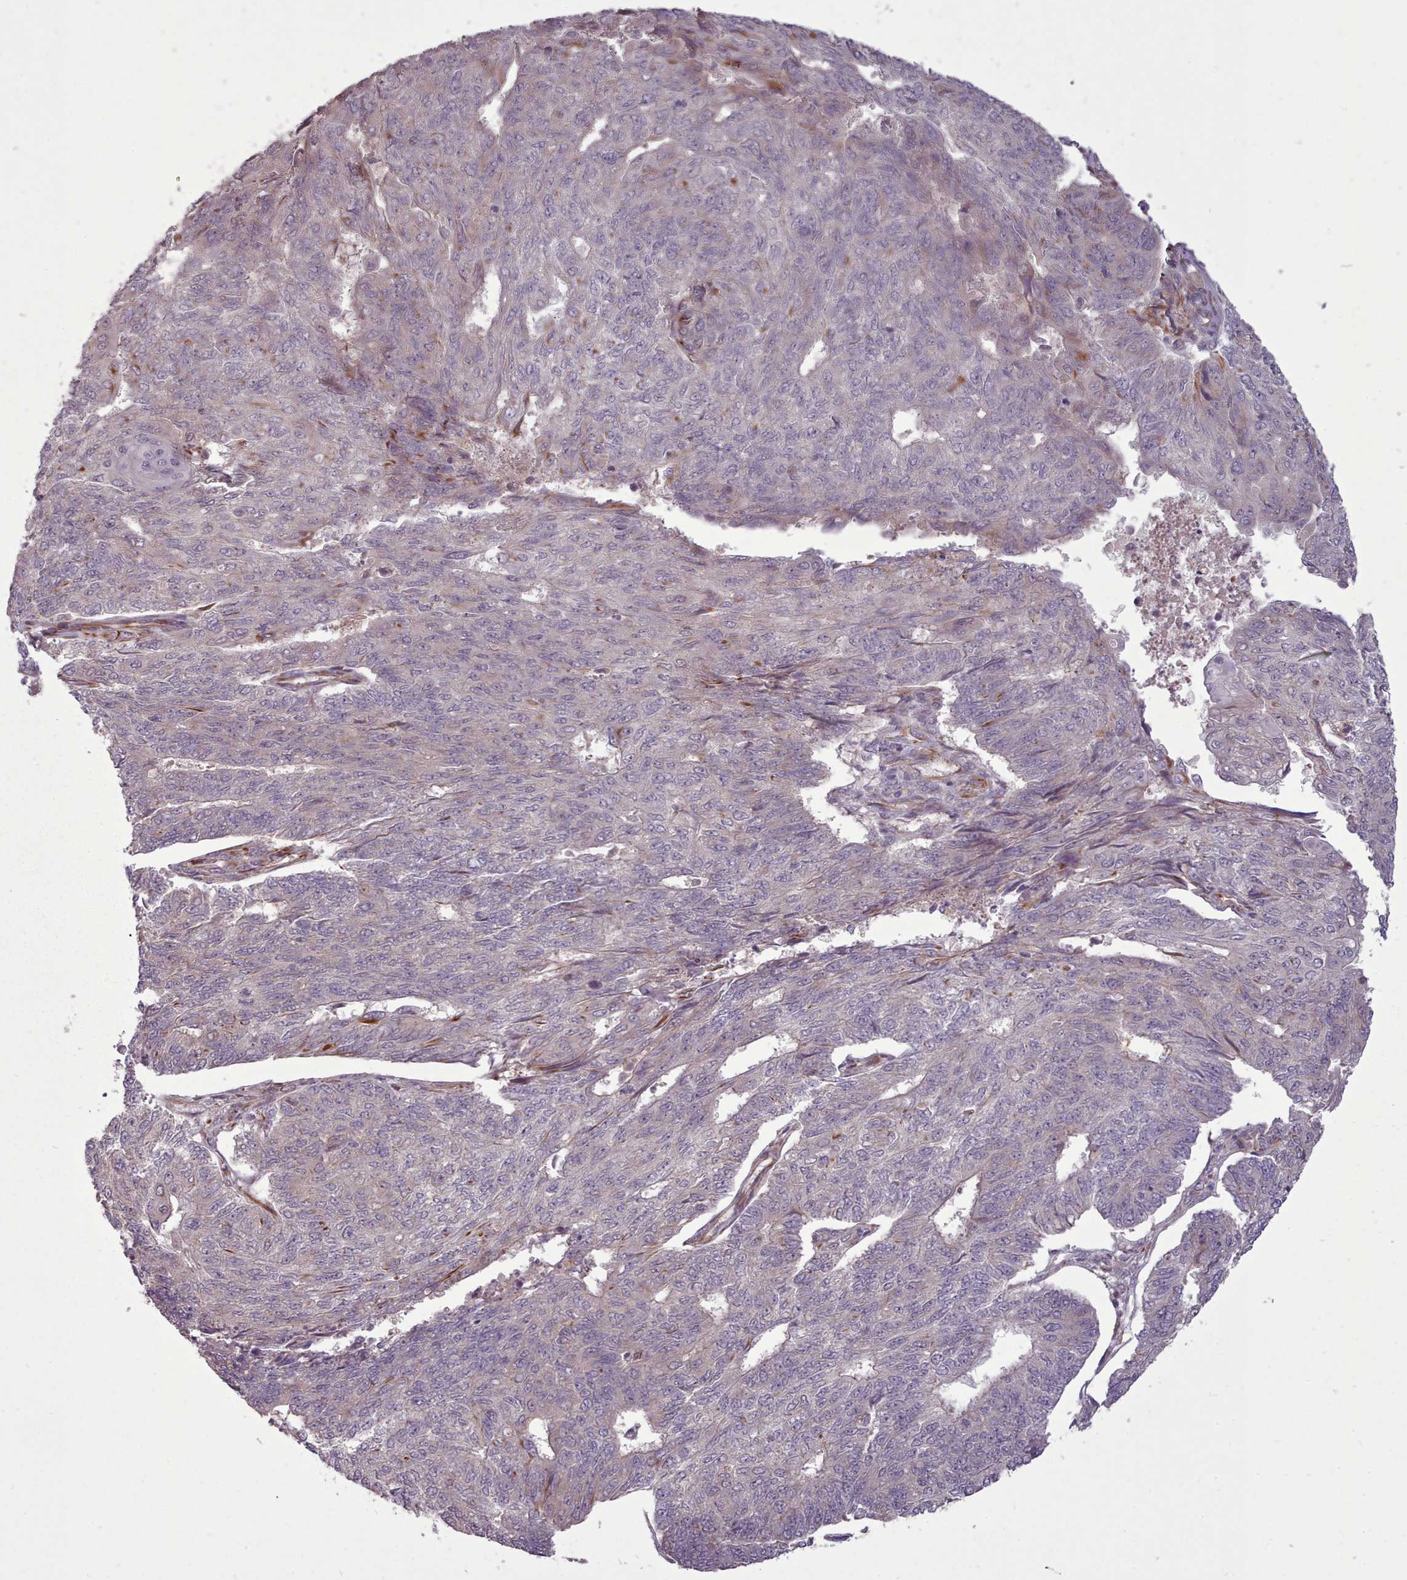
{"staining": {"intensity": "strong", "quantity": "<25%", "location": "cytoplasmic/membranous"}, "tissue": "endometrial cancer", "cell_type": "Tumor cells", "image_type": "cancer", "snomed": [{"axis": "morphology", "description": "Adenocarcinoma, NOS"}, {"axis": "topography", "description": "Endometrium"}], "caption": "The immunohistochemical stain labels strong cytoplasmic/membranous expression in tumor cells of endometrial cancer tissue.", "gene": "GBGT1", "patient": {"sex": "female", "age": 32}}